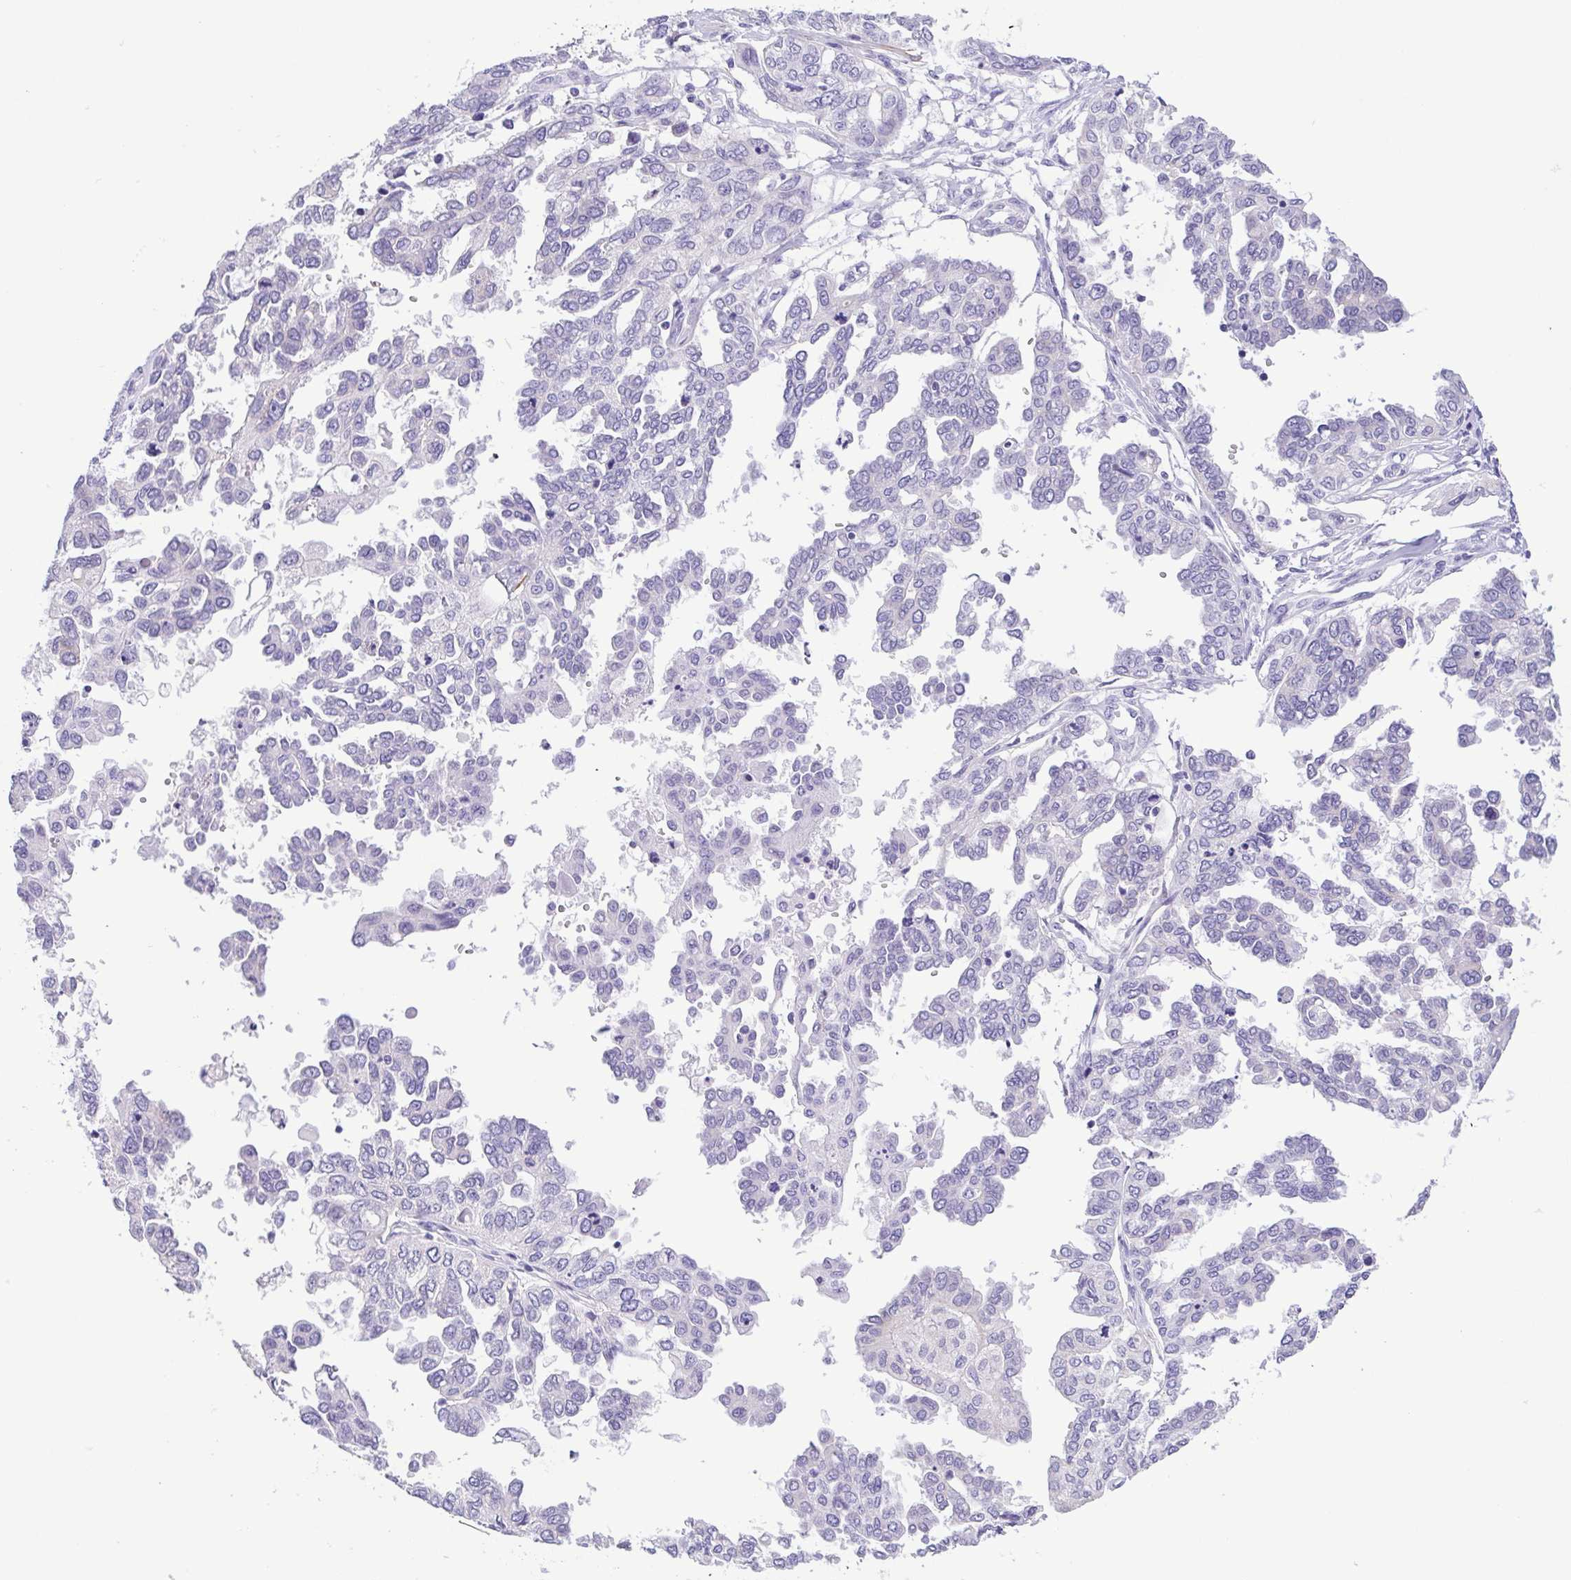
{"staining": {"intensity": "negative", "quantity": "none", "location": "none"}, "tissue": "ovarian cancer", "cell_type": "Tumor cells", "image_type": "cancer", "snomed": [{"axis": "morphology", "description": "Cystadenocarcinoma, serous, NOS"}, {"axis": "topography", "description": "Ovary"}], "caption": "DAB (3,3'-diaminobenzidine) immunohistochemical staining of serous cystadenocarcinoma (ovarian) shows no significant positivity in tumor cells.", "gene": "MYL7", "patient": {"sex": "female", "age": 53}}